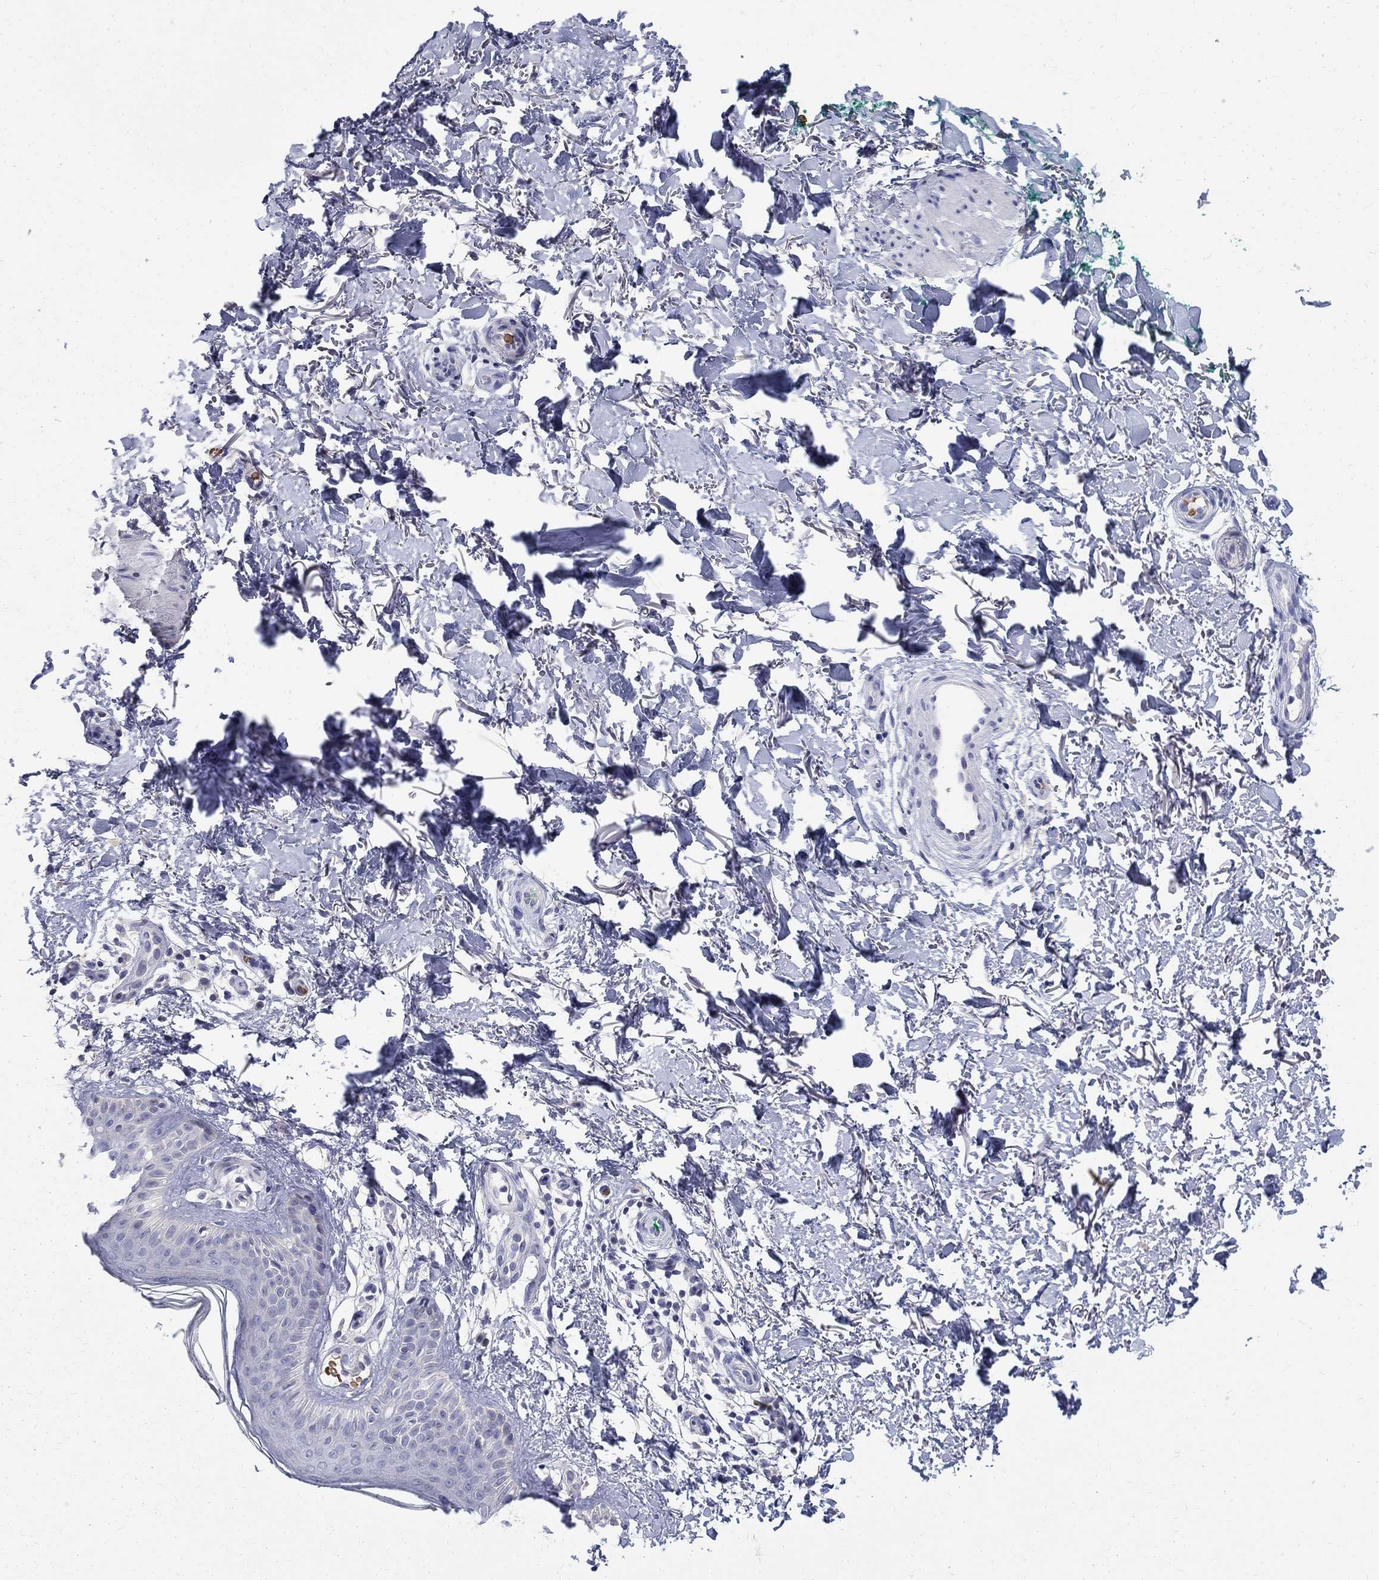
{"staining": {"intensity": "negative", "quantity": "none", "location": "none"}, "tissue": "skin", "cell_type": "Fibroblasts", "image_type": "normal", "snomed": [{"axis": "morphology", "description": "Normal tissue, NOS"}, {"axis": "morphology", "description": "Inflammation, NOS"}, {"axis": "morphology", "description": "Fibrosis, NOS"}, {"axis": "topography", "description": "Skin"}], "caption": "Fibroblasts are negative for protein expression in normal human skin. Brightfield microscopy of immunohistochemistry stained with DAB (brown) and hematoxylin (blue), captured at high magnification.", "gene": "AGER", "patient": {"sex": "male", "age": 71}}